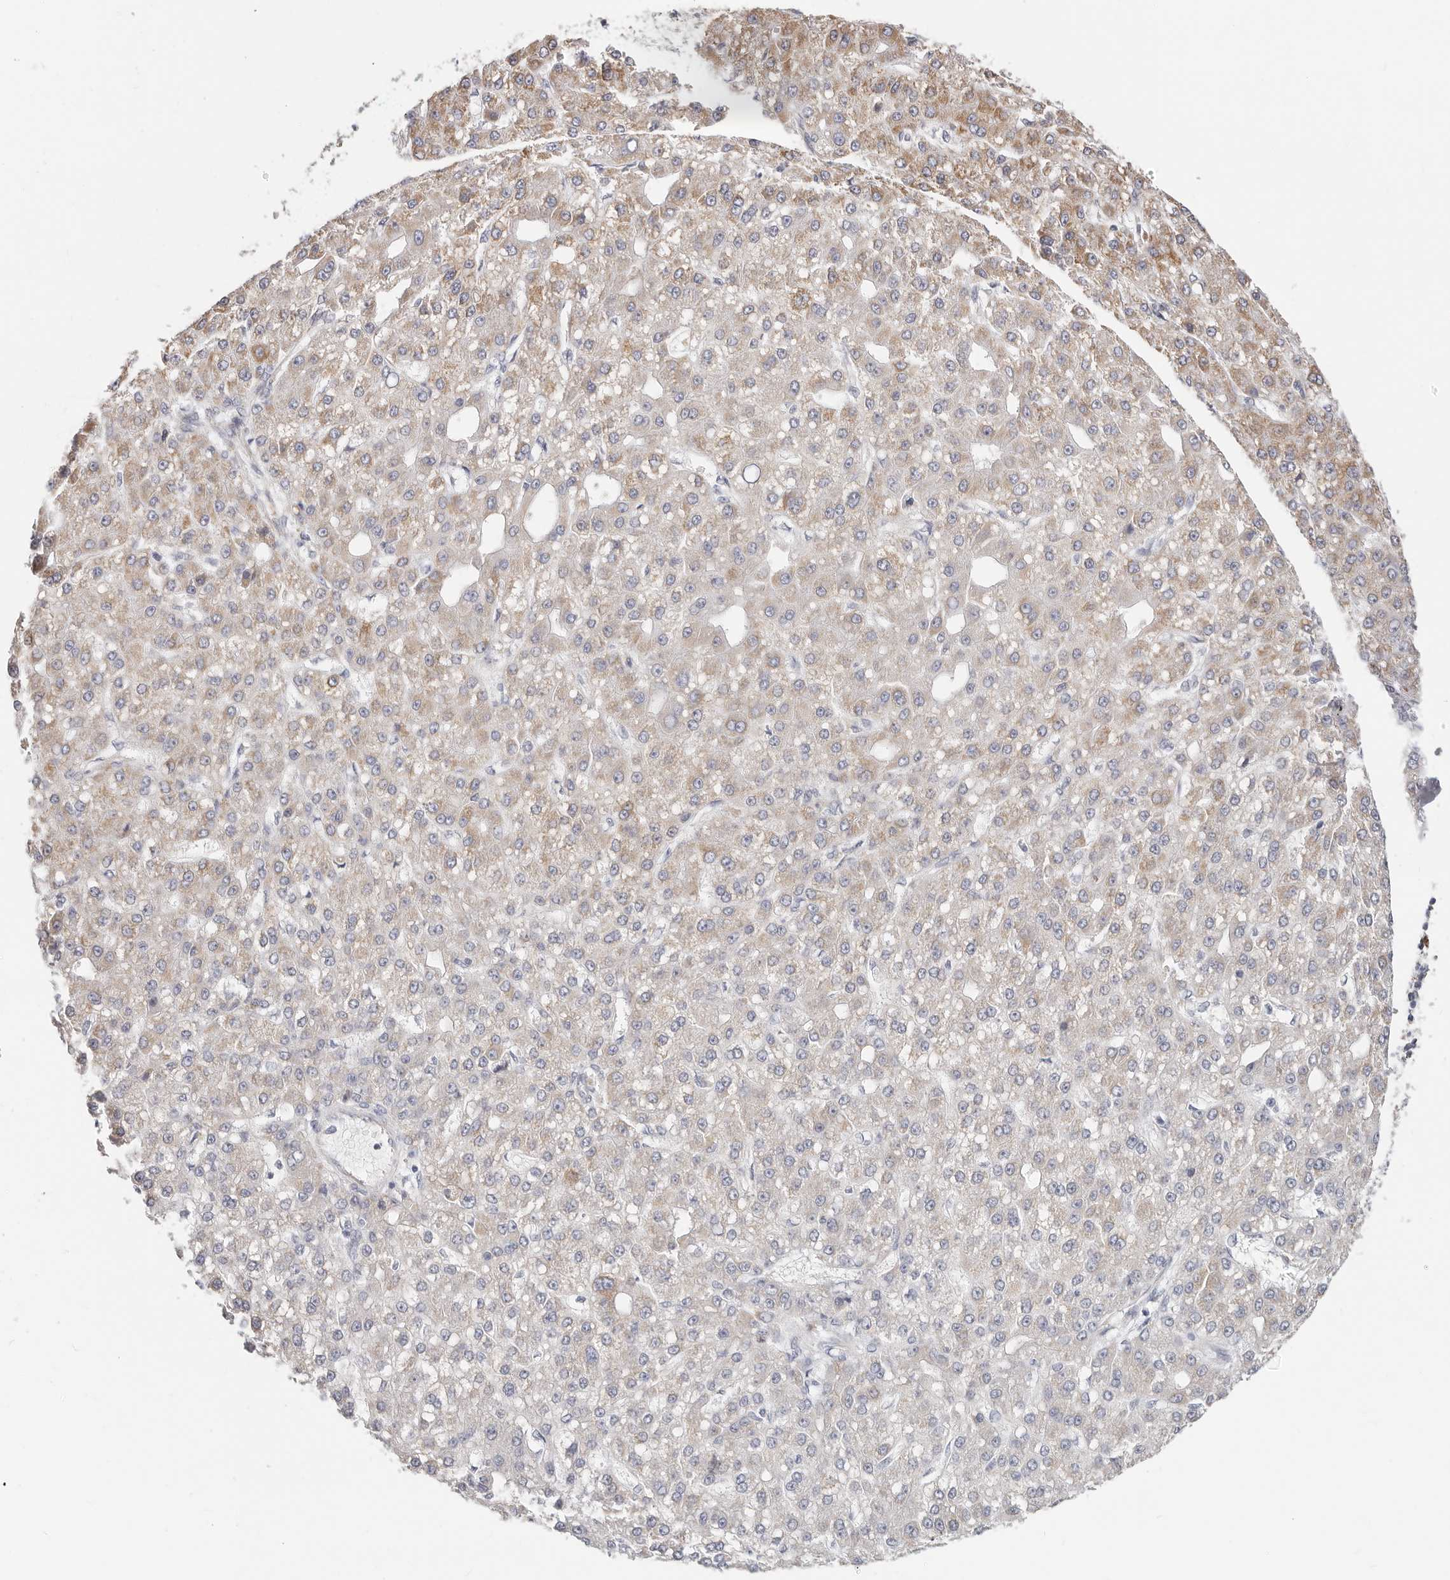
{"staining": {"intensity": "moderate", "quantity": "<25%", "location": "cytoplasmic/membranous"}, "tissue": "liver cancer", "cell_type": "Tumor cells", "image_type": "cancer", "snomed": [{"axis": "morphology", "description": "Carcinoma, Hepatocellular, NOS"}, {"axis": "topography", "description": "Liver"}], "caption": "An IHC histopathology image of tumor tissue is shown. Protein staining in brown highlights moderate cytoplasmic/membranous positivity in hepatocellular carcinoma (liver) within tumor cells.", "gene": "AFDN", "patient": {"sex": "male", "age": 67}}